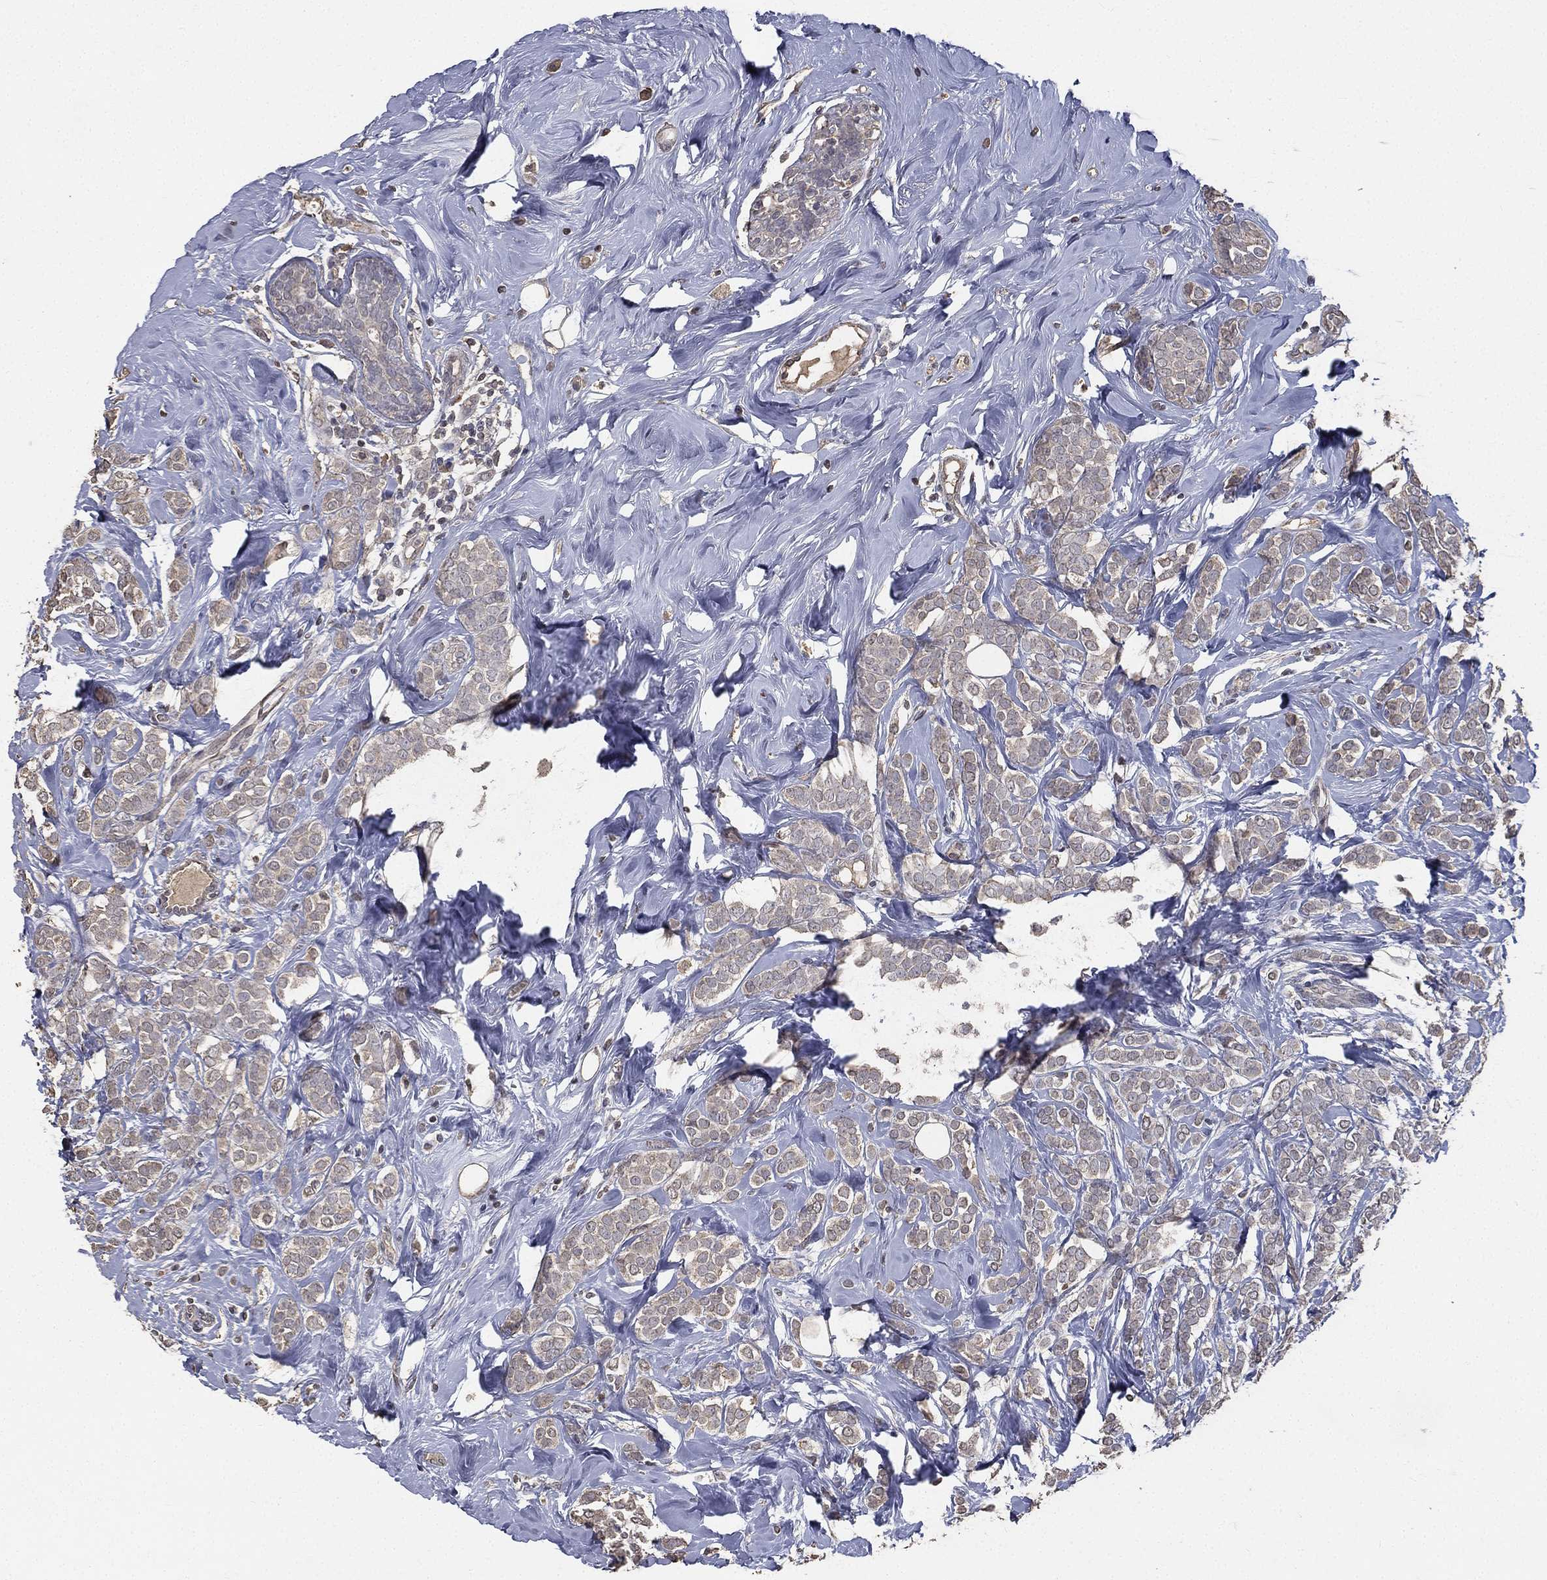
{"staining": {"intensity": "negative", "quantity": "none", "location": "none"}, "tissue": "breast cancer", "cell_type": "Tumor cells", "image_type": "cancer", "snomed": [{"axis": "morphology", "description": "Lobular carcinoma"}, {"axis": "topography", "description": "Breast"}], "caption": "This photomicrograph is of lobular carcinoma (breast) stained with immunohistochemistry to label a protein in brown with the nuclei are counter-stained blue. There is no staining in tumor cells.", "gene": "SNAP25", "patient": {"sex": "female", "age": 49}}